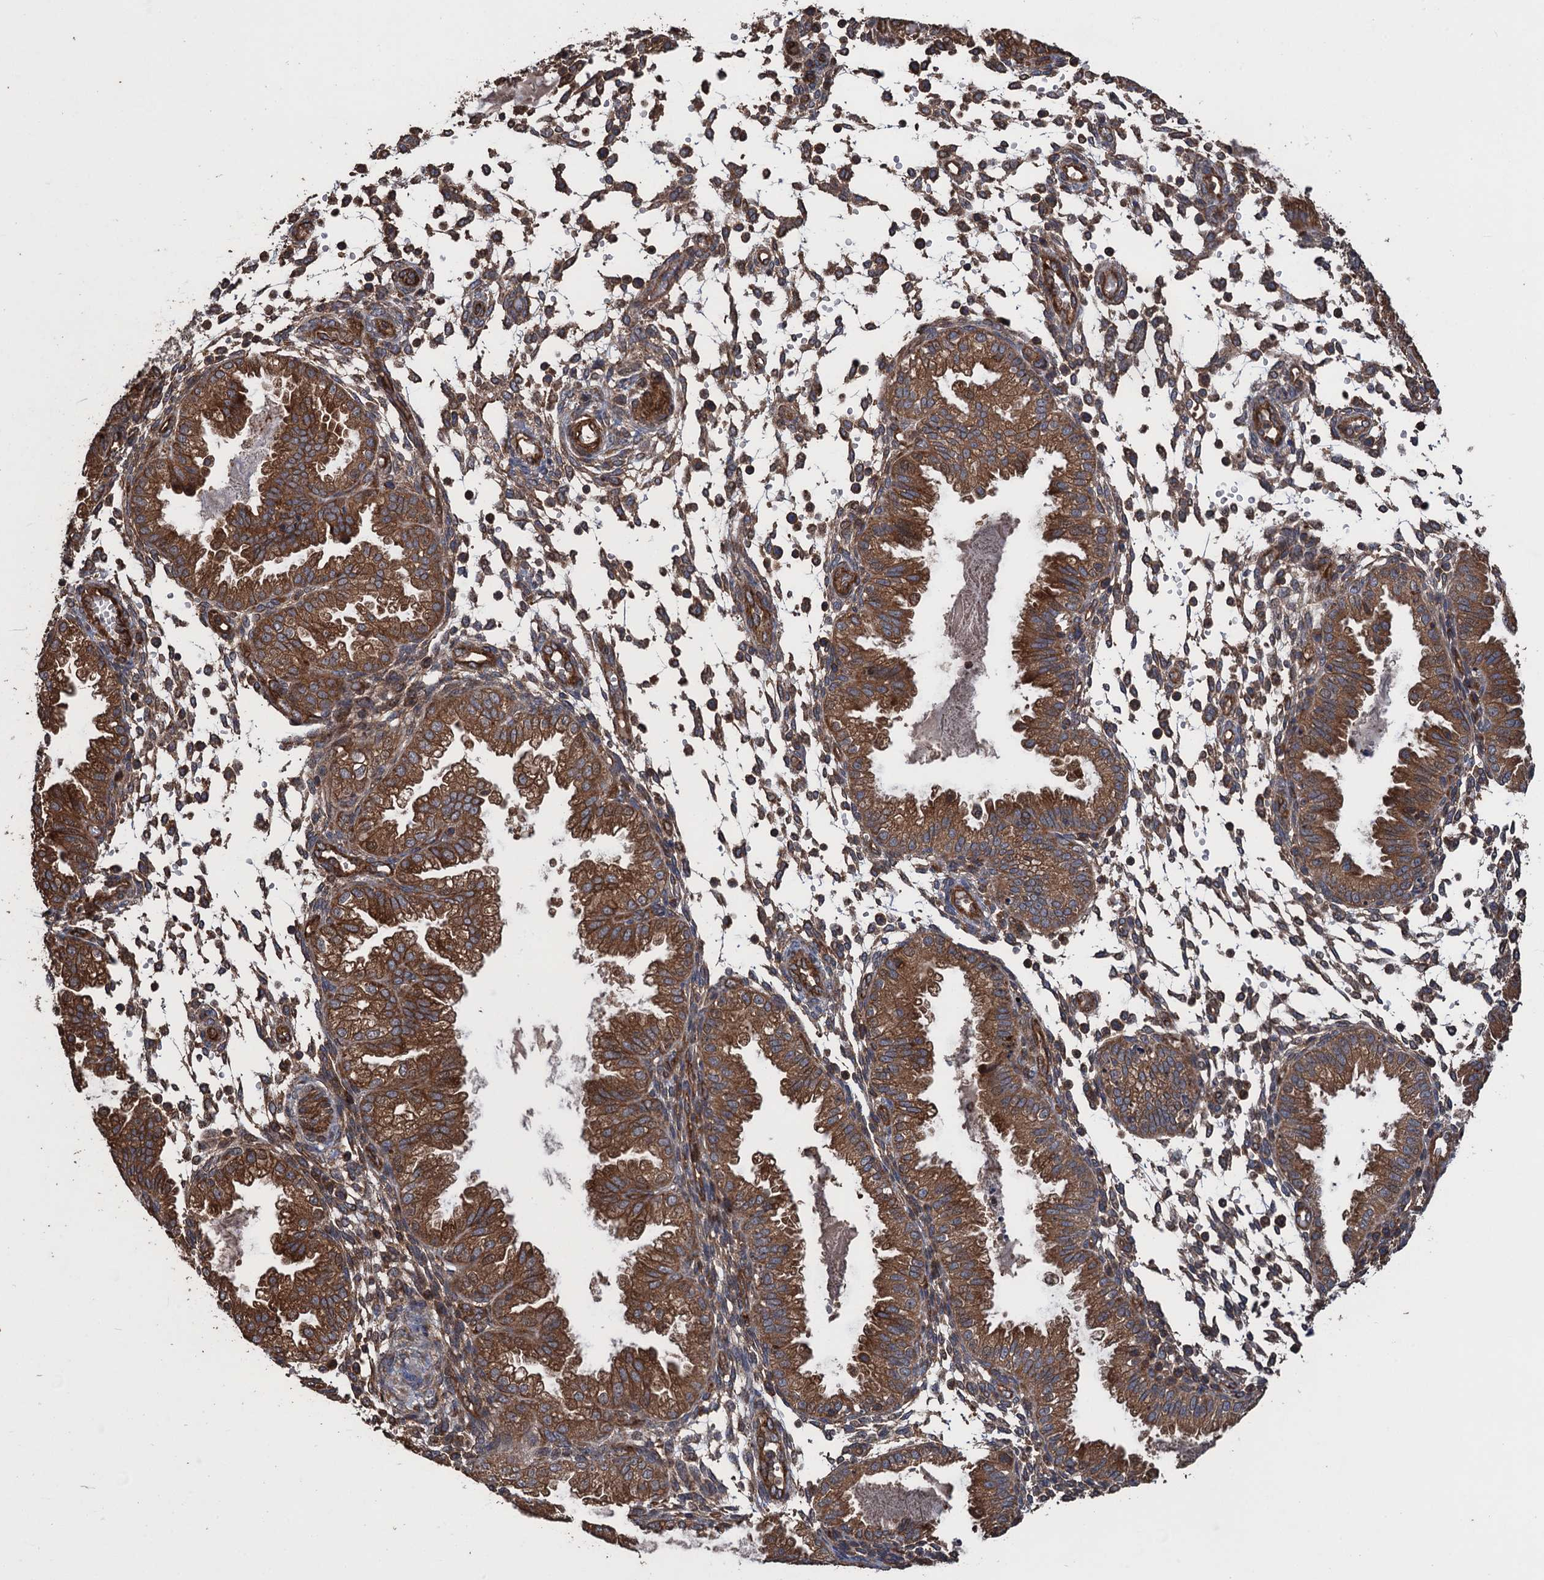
{"staining": {"intensity": "moderate", "quantity": "<25%", "location": "cytoplasmic/membranous"}, "tissue": "endometrium", "cell_type": "Cells in endometrial stroma", "image_type": "normal", "snomed": [{"axis": "morphology", "description": "Normal tissue, NOS"}, {"axis": "topography", "description": "Endometrium"}], "caption": "Human endometrium stained for a protein (brown) displays moderate cytoplasmic/membranous positive staining in approximately <25% of cells in endometrial stroma.", "gene": "PPP4R1", "patient": {"sex": "female", "age": 33}}